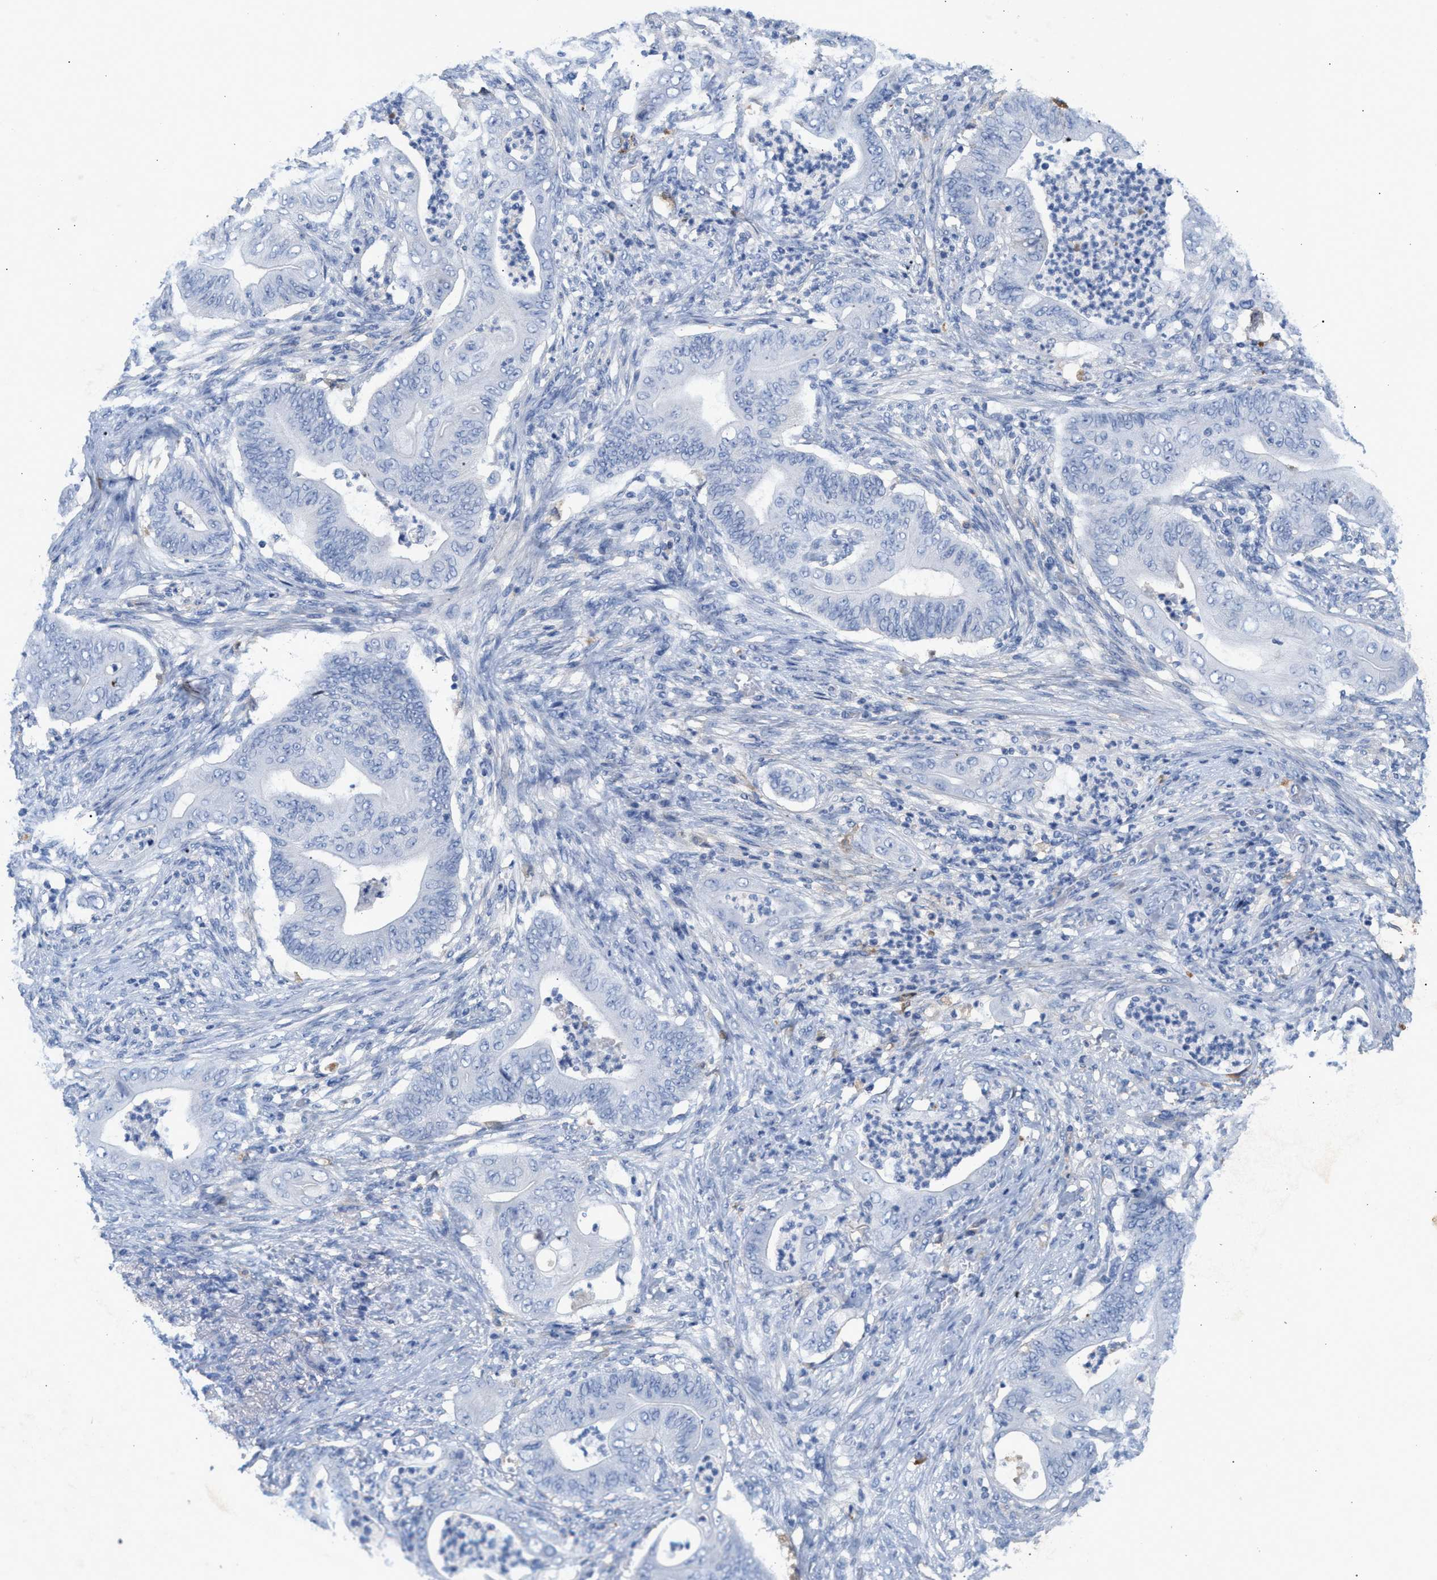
{"staining": {"intensity": "negative", "quantity": "none", "location": "none"}, "tissue": "stomach cancer", "cell_type": "Tumor cells", "image_type": "cancer", "snomed": [{"axis": "morphology", "description": "Adenocarcinoma, NOS"}, {"axis": "topography", "description": "Stomach"}], "caption": "This is an IHC histopathology image of stomach adenocarcinoma. There is no expression in tumor cells.", "gene": "APOH", "patient": {"sex": "female", "age": 73}}